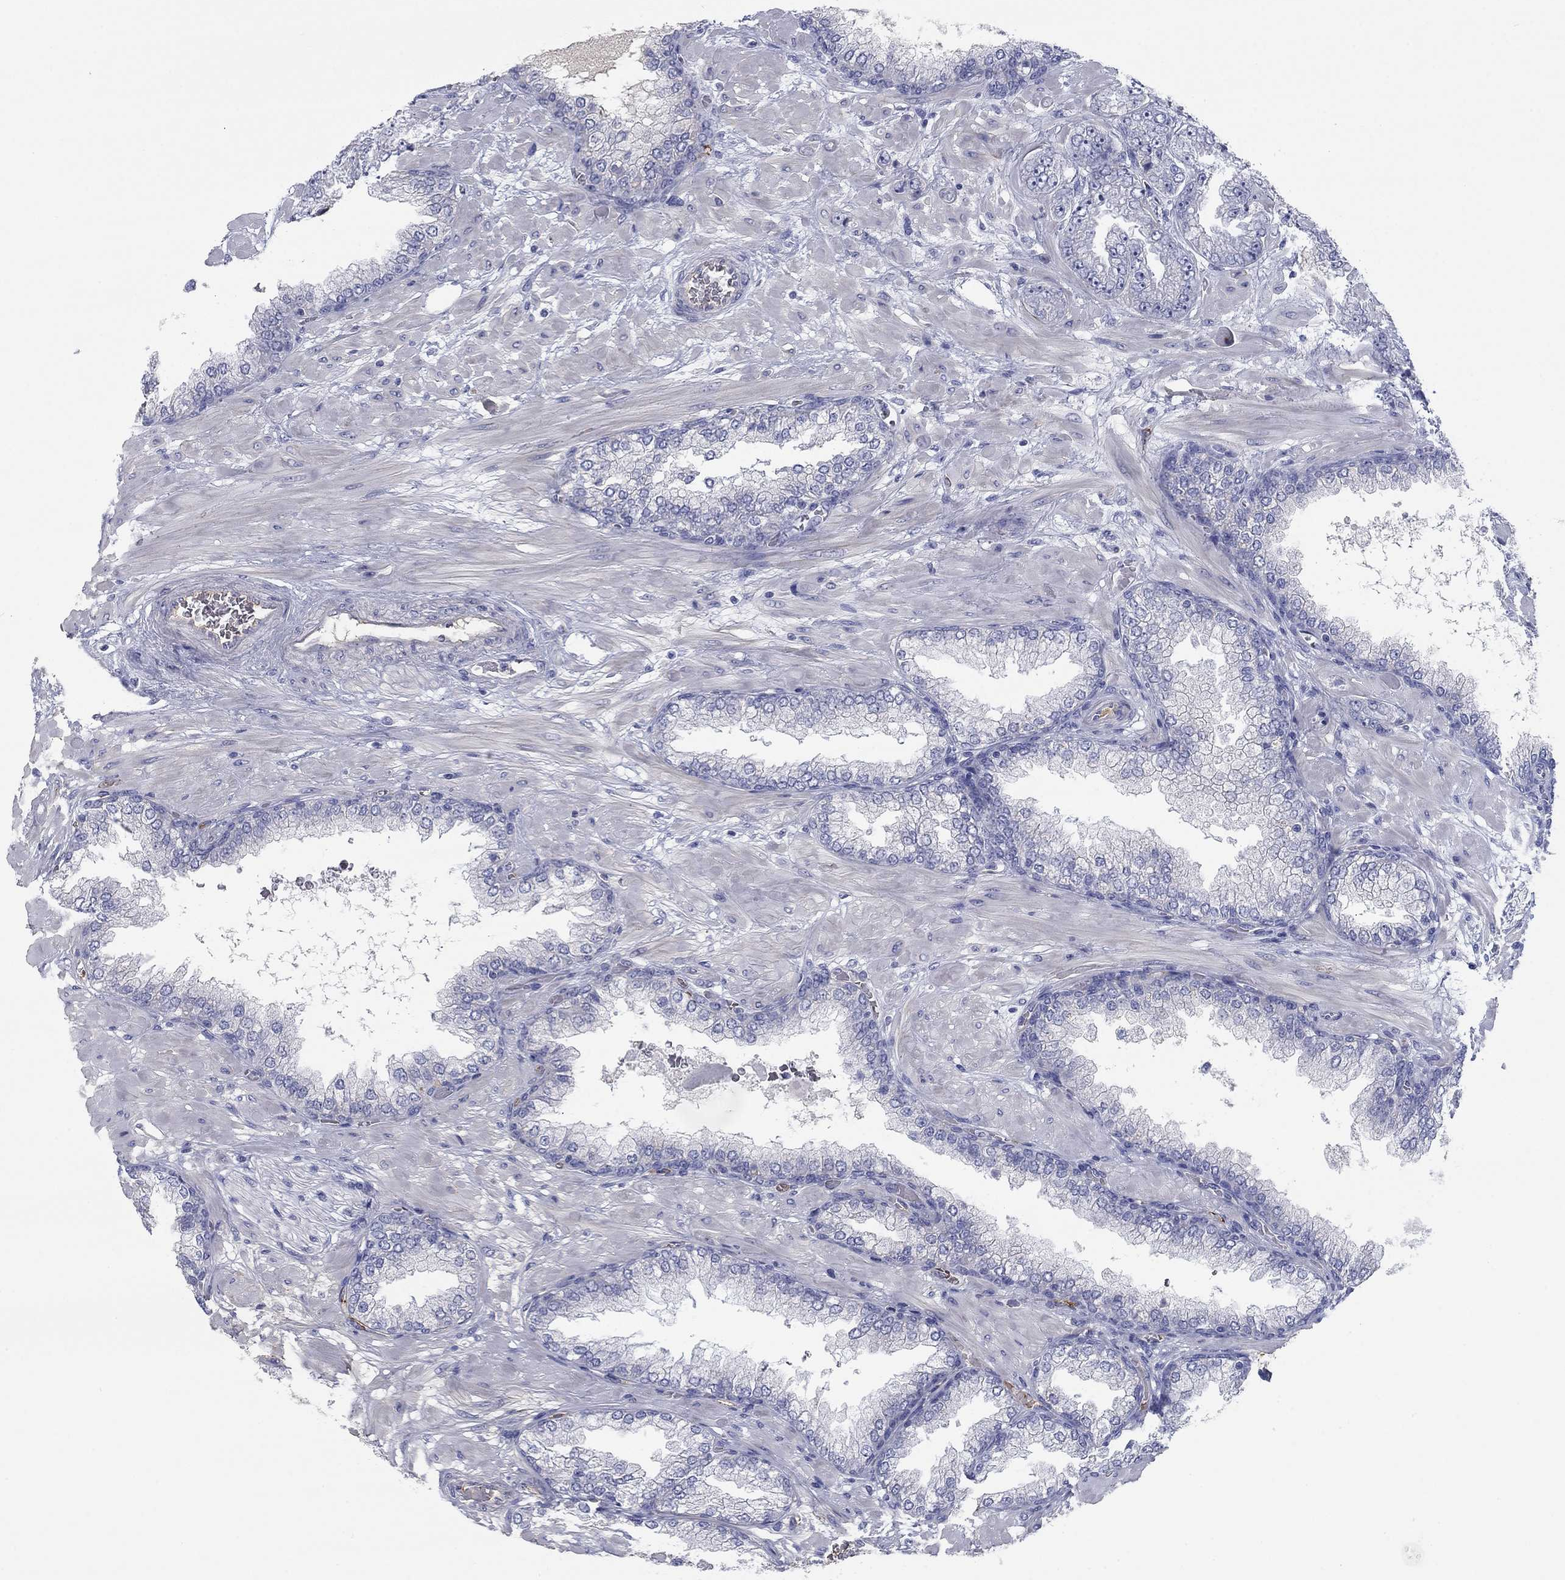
{"staining": {"intensity": "negative", "quantity": "none", "location": "none"}, "tissue": "prostate cancer", "cell_type": "Tumor cells", "image_type": "cancer", "snomed": [{"axis": "morphology", "description": "Adenocarcinoma, Low grade"}, {"axis": "topography", "description": "Prostate"}], "caption": "Human prostate cancer stained for a protein using IHC exhibits no expression in tumor cells.", "gene": "APOC3", "patient": {"sex": "male", "age": 57}}